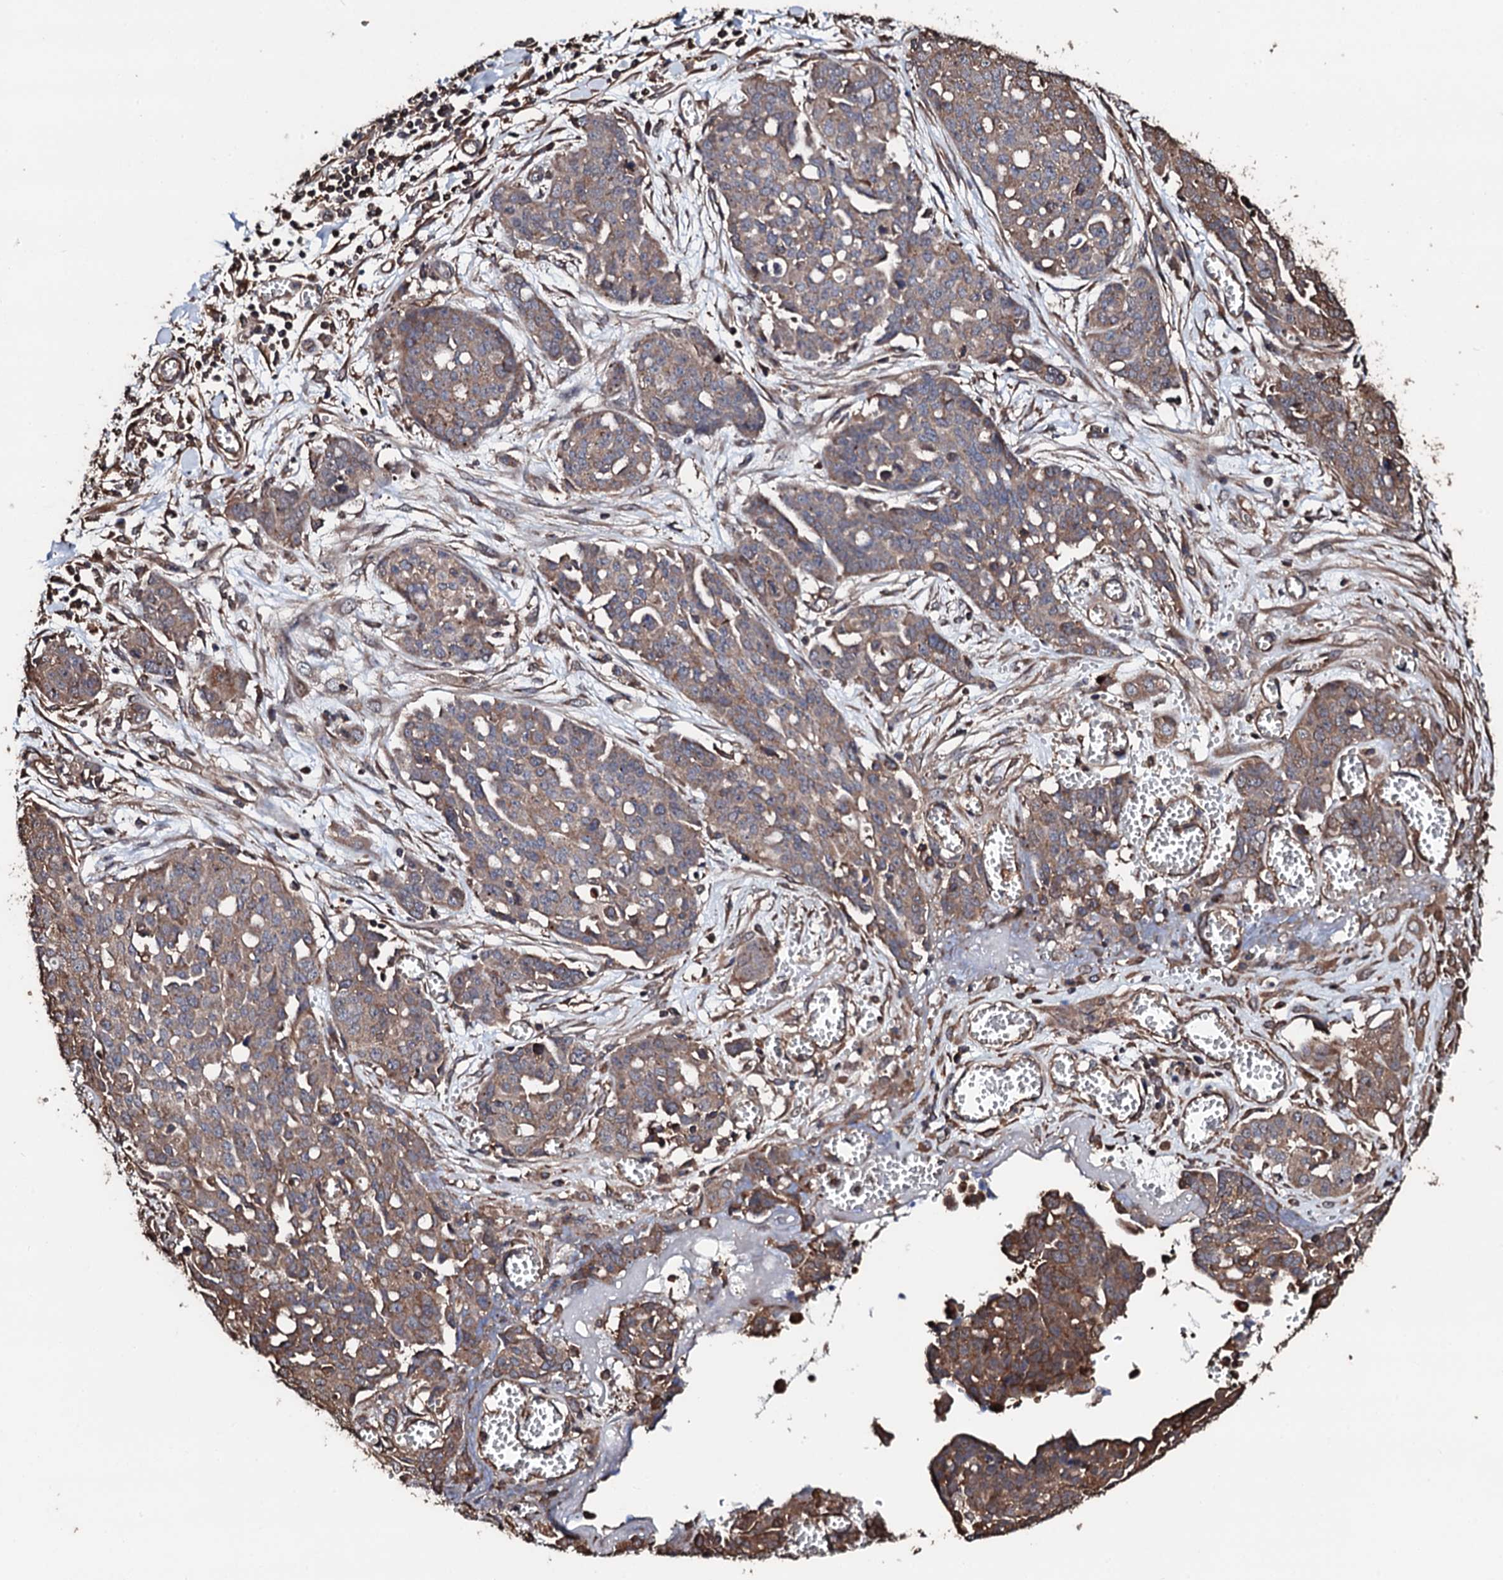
{"staining": {"intensity": "moderate", "quantity": ">75%", "location": "cytoplasmic/membranous"}, "tissue": "ovarian cancer", "cell_type": "Tumor cells", "image_type": "cancer", "snomed": [{"axis": "morphology", "description": "Cystadenocarcinoma, serous, NOS"}, {"axis": "topography", "description": "Soft tissue"}, {"axis": "topography", "description": "Ovary"}], "caption": "About >75% of tumor cells in human serous cystadenocarcinoma (ovarian) reveal moderate cytoplasmic/membranous protein positivity as visualized by brown immunohistochemical staining.", "gene": "CKAP5", "patient": {"sex": "female", "age": 57}}